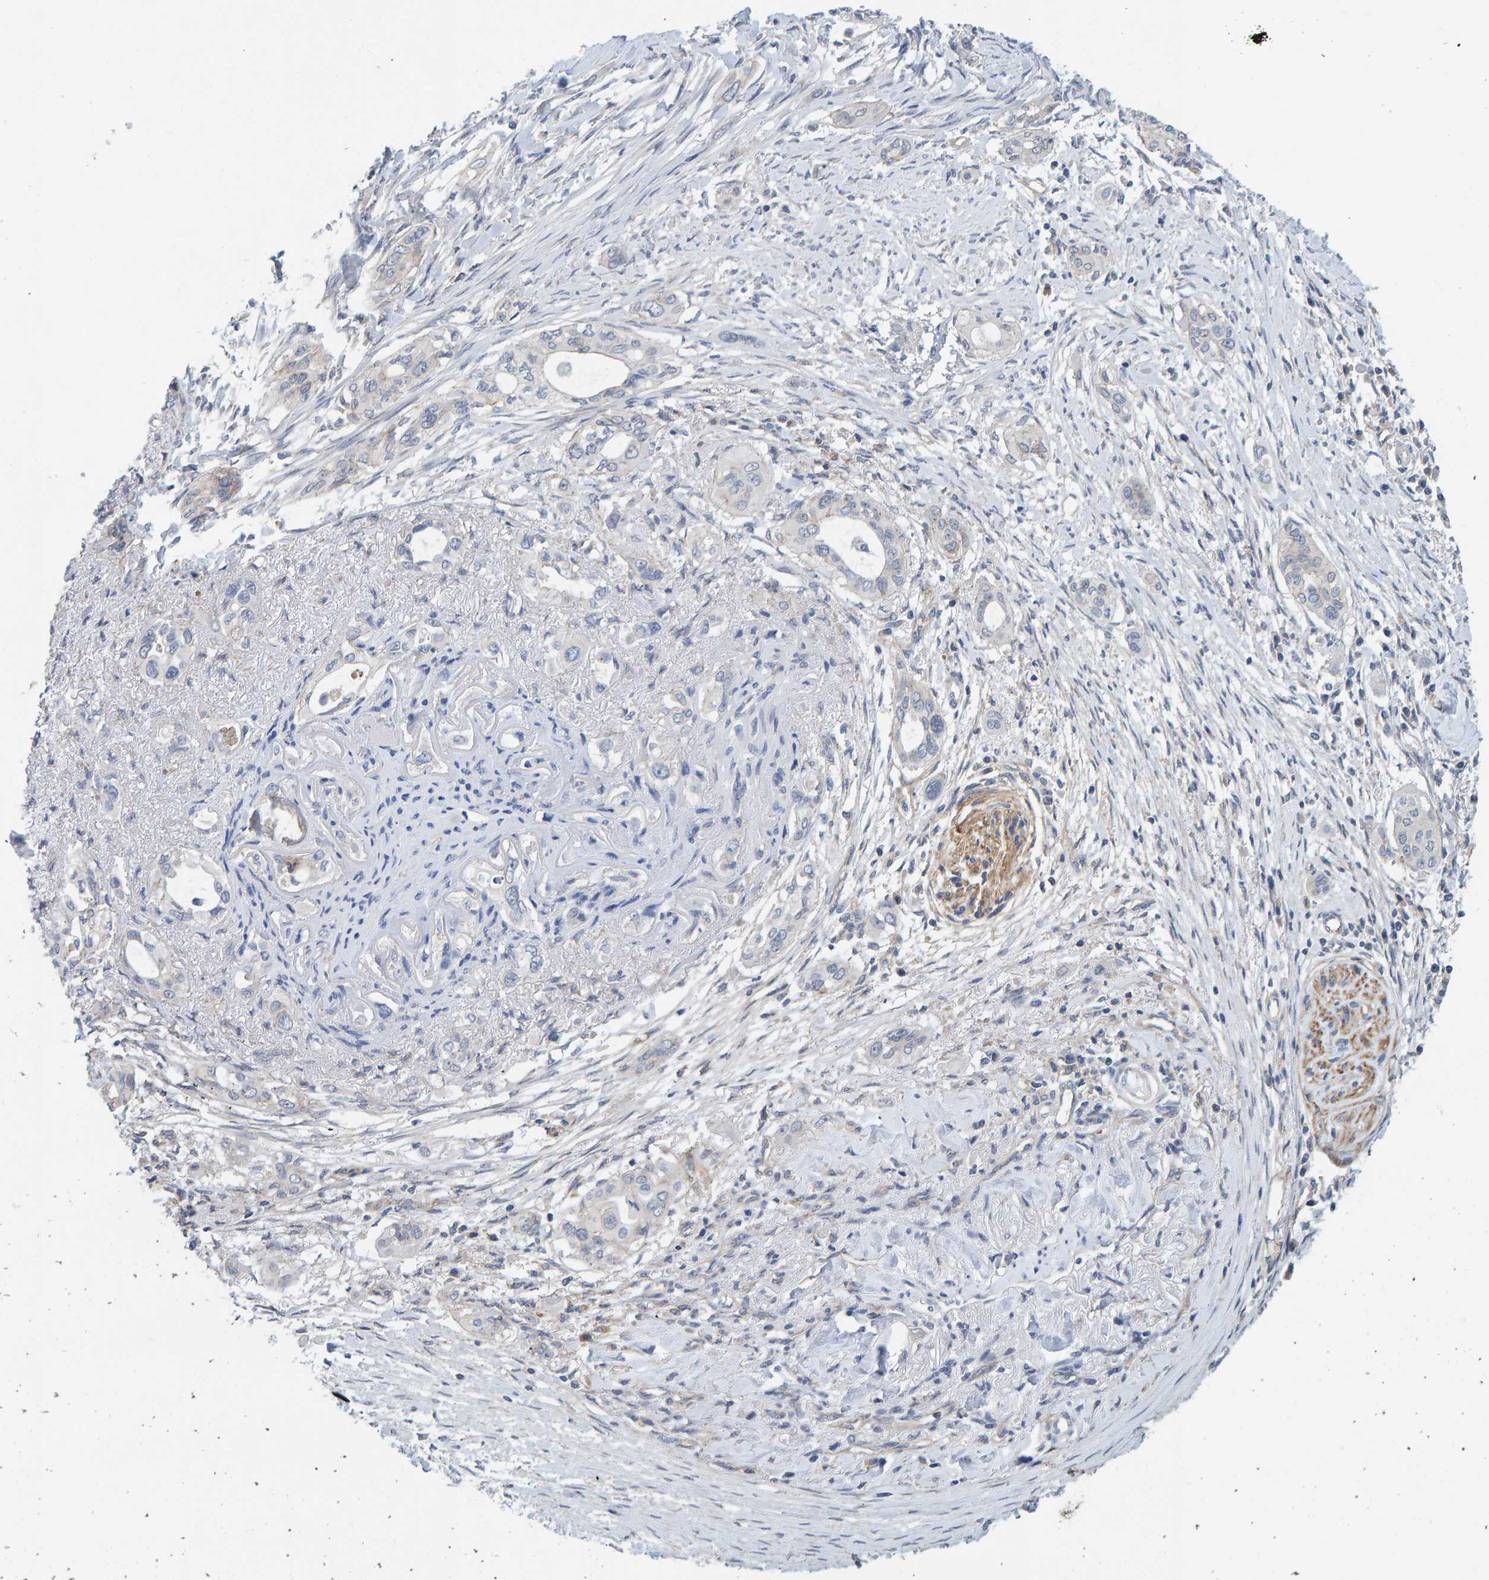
{"staining": {"intensity": "negative", "quantity": "none", "location": "none"}, "tissue": "pancreatic cancer", "cell_type": "Tumor cells", "image_type": "cancer", "snomed": [{"axis": "morphology", "description": "Adenocarcinoma, NOS"}, {"axis": "topography", "description": "Pancreas"}], "caption": "This is a histopathology image of immunohistochemistry staining of pancreatic cancer, which shows no positivity in tumor cells. (Stains: DAB immunohistochemistry (IHC) with hematoxylin counter stain, Microscopy: brightfield microscopy at high magnification).", "gene": "RGP1", "patient": {"sex": "female", "age": 60}}